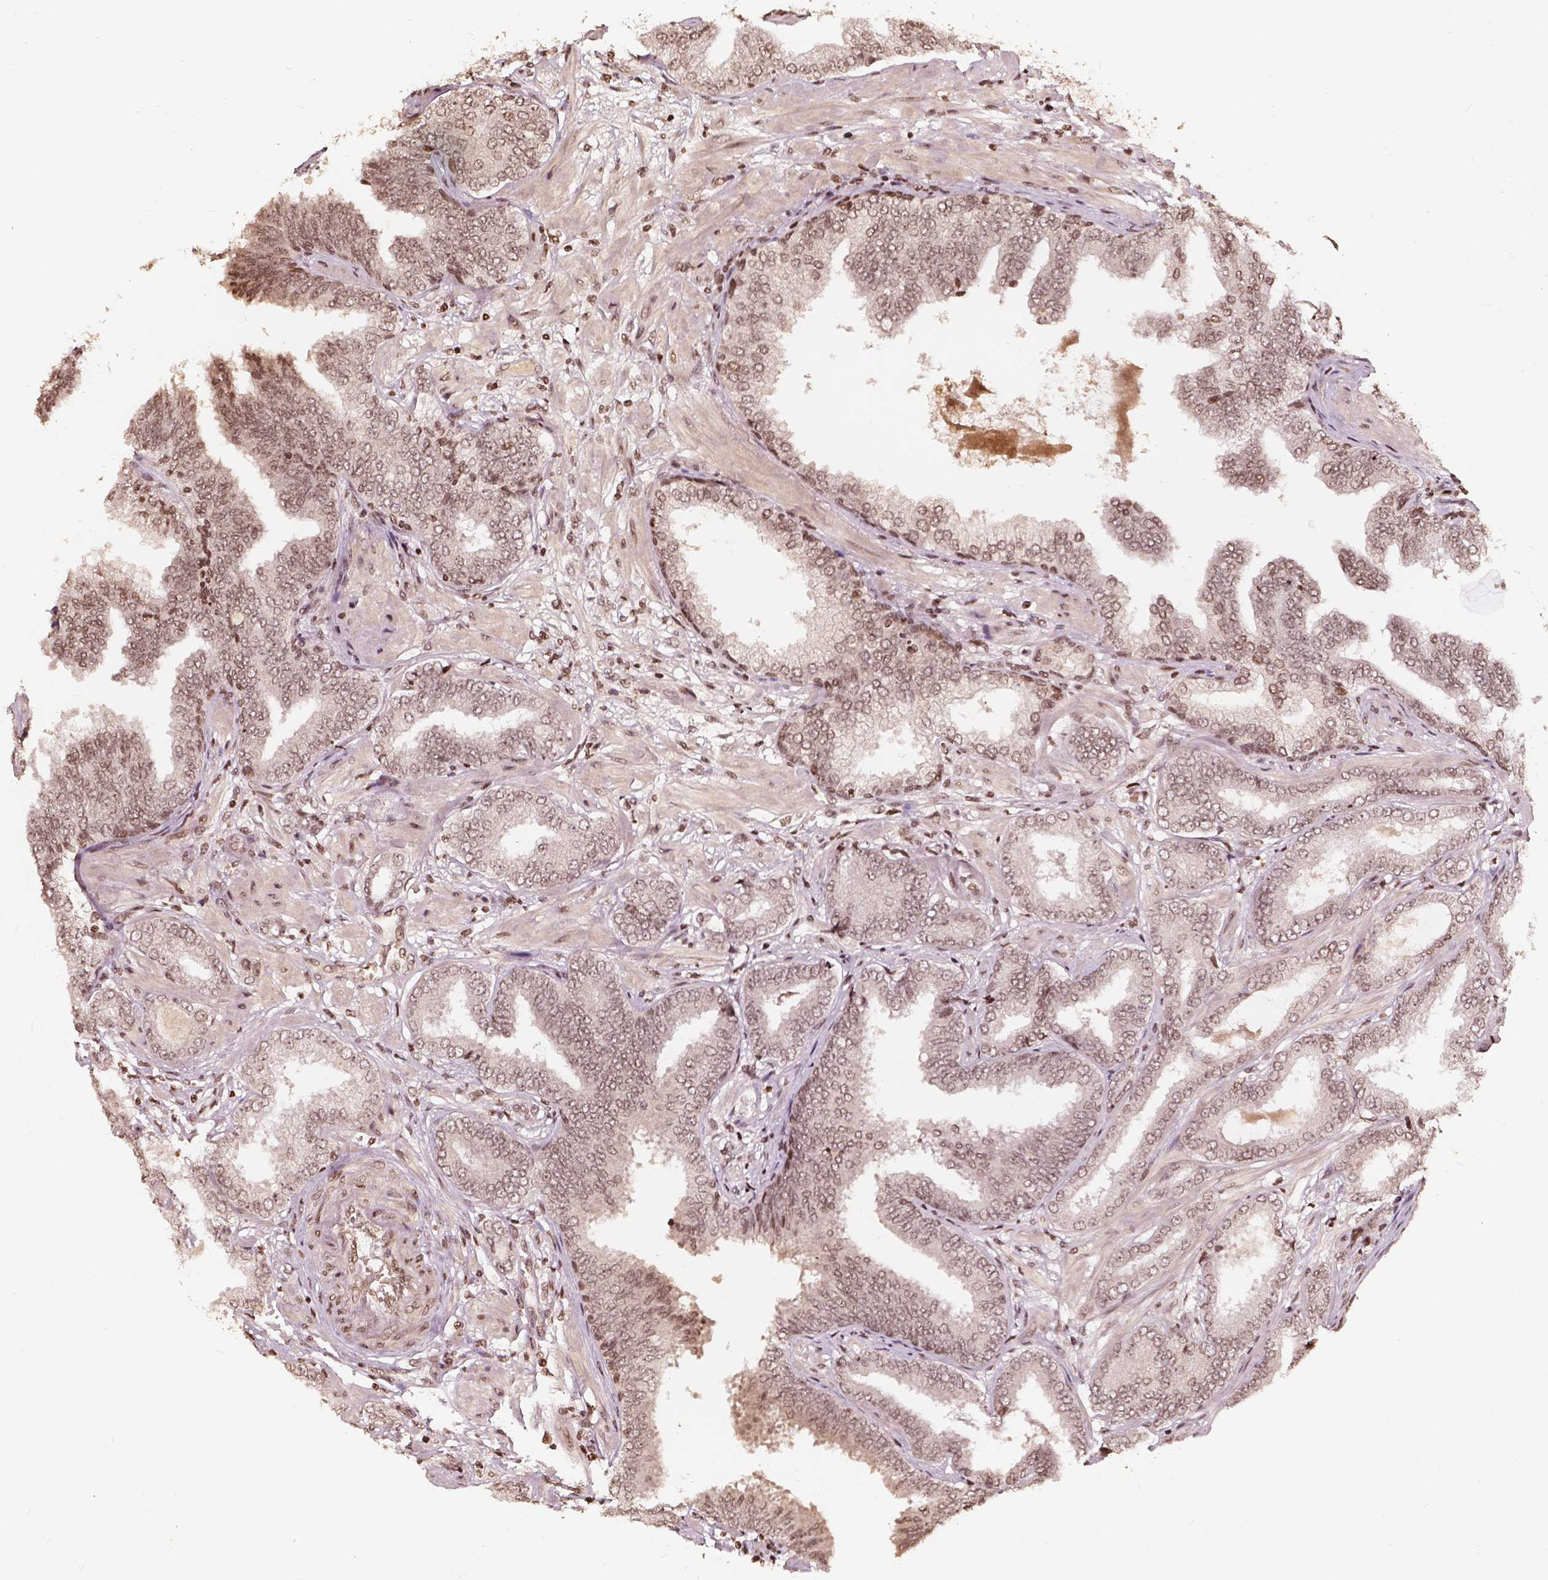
{"staining": {"intensity": "weak", "quantity": ">75%", "location": "nuclear"}, "tissue": "prostate cancer", "cell_type": "Tumor cells", "image_type": "cancer", "snomed": [{"axis": "morphology", "description": "Adenocarcinoma, Low grade"}, {"axis": "topography", "description": "Prostate"}], "caption": "Immunohistochemistry (IHC) image of prostate cancer stained for a protein (brown), which displays low levels of weak nuclear expression in approximately >75% of tumor cells.", "gene": "H3C14", "patient": {"sex": "male", "age": 55}}